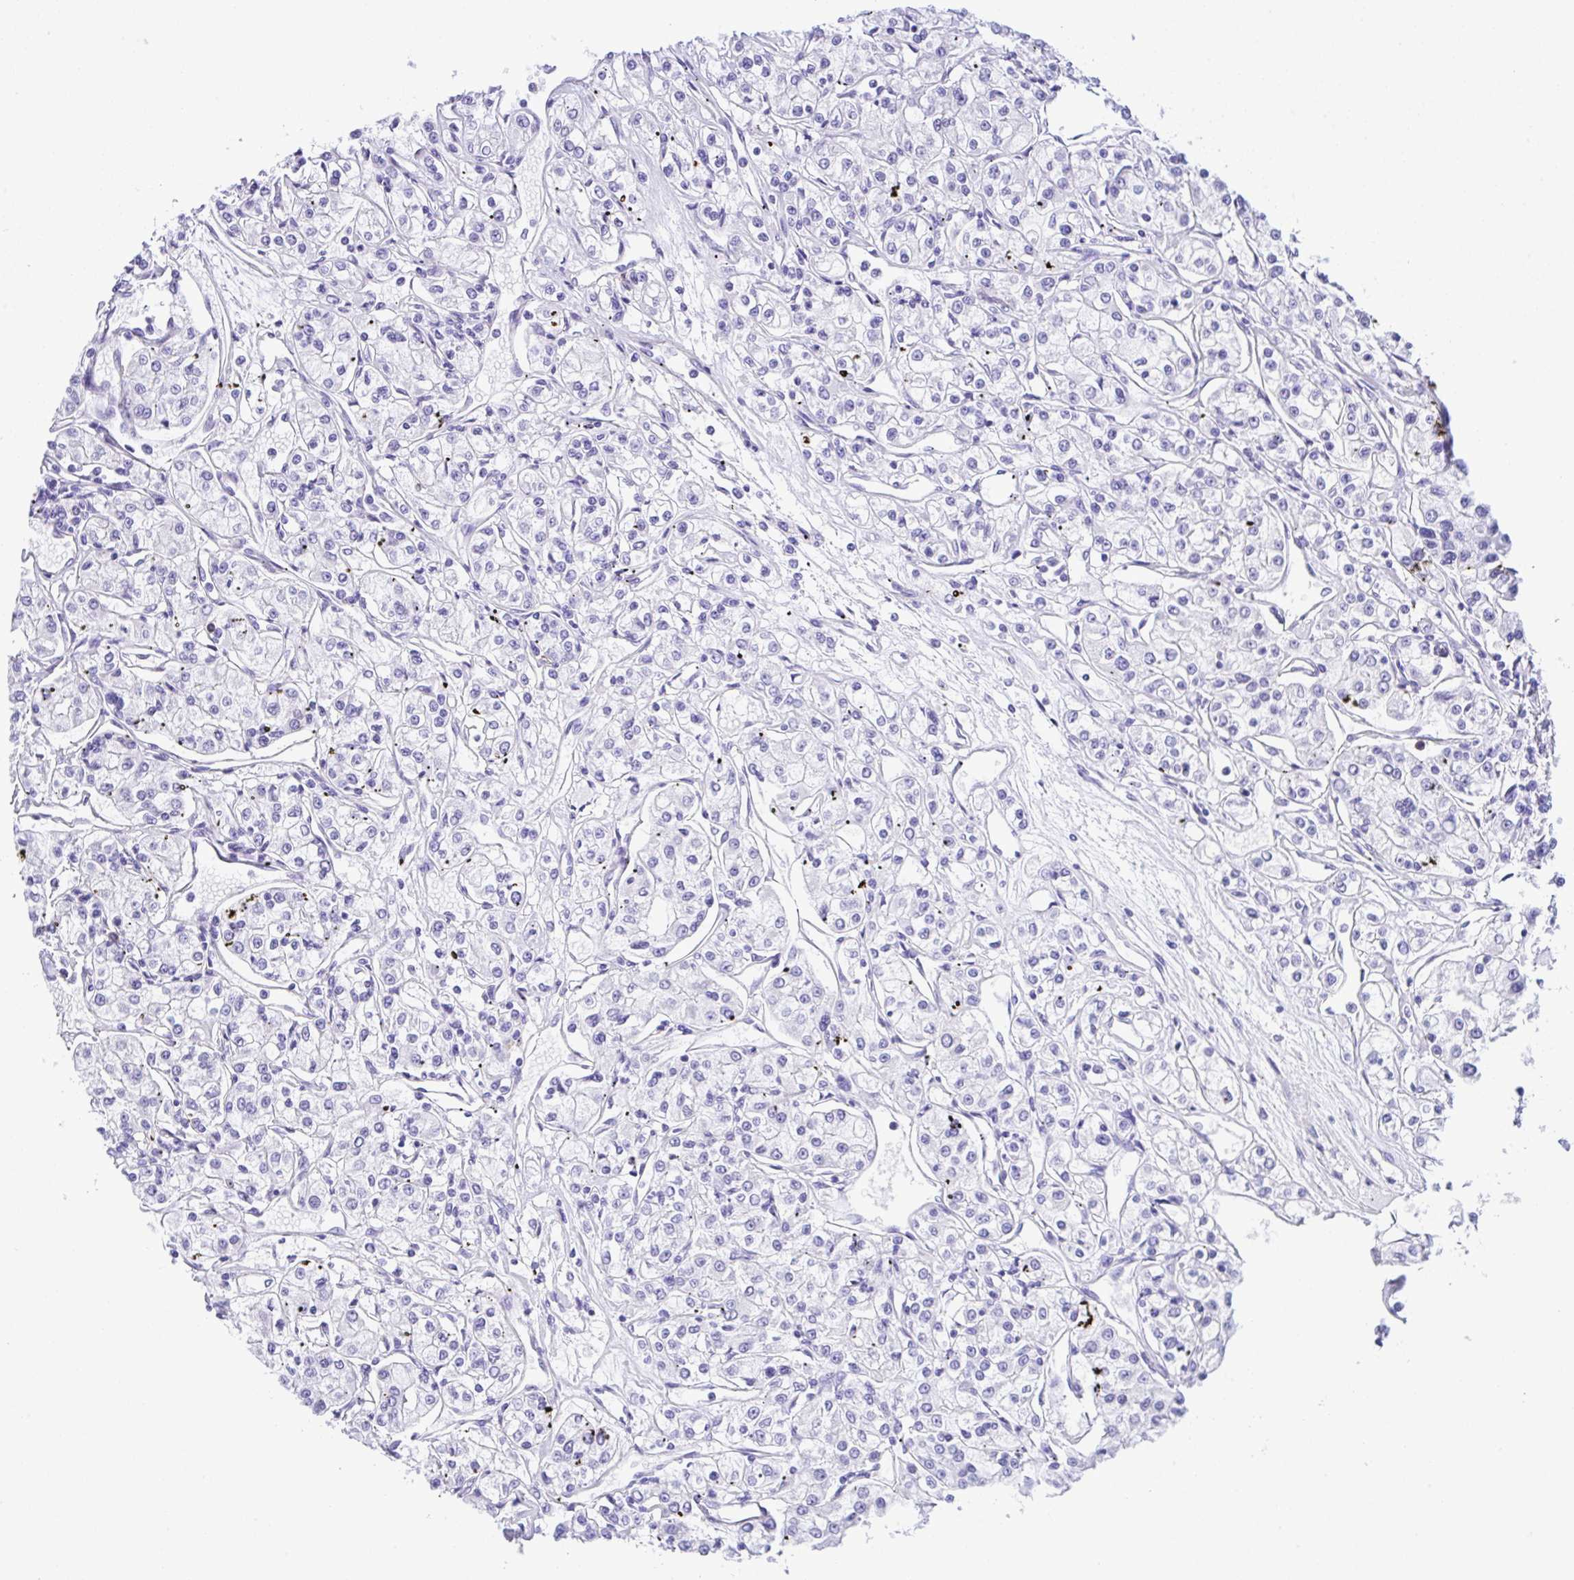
{"staining": {"intensity": "negative", "quantity": "none", "location": "none"}, "tissue": "renal cancer", "cell_type": "Tumor cells", "image_type": "cancer", "snomed": [{"axis": "morphology", "description": "Adenocarcinoma, NOS"}, {"axis": "topography", "description": "Kidney"}], "caption": "DAB (3,3'-diaminobenzidine) immunohistochemical staining of renal cancer displays no significant staining in tumor cells.", "gene": "RRM2", "patient": {"sex": "female", "age": 59}}